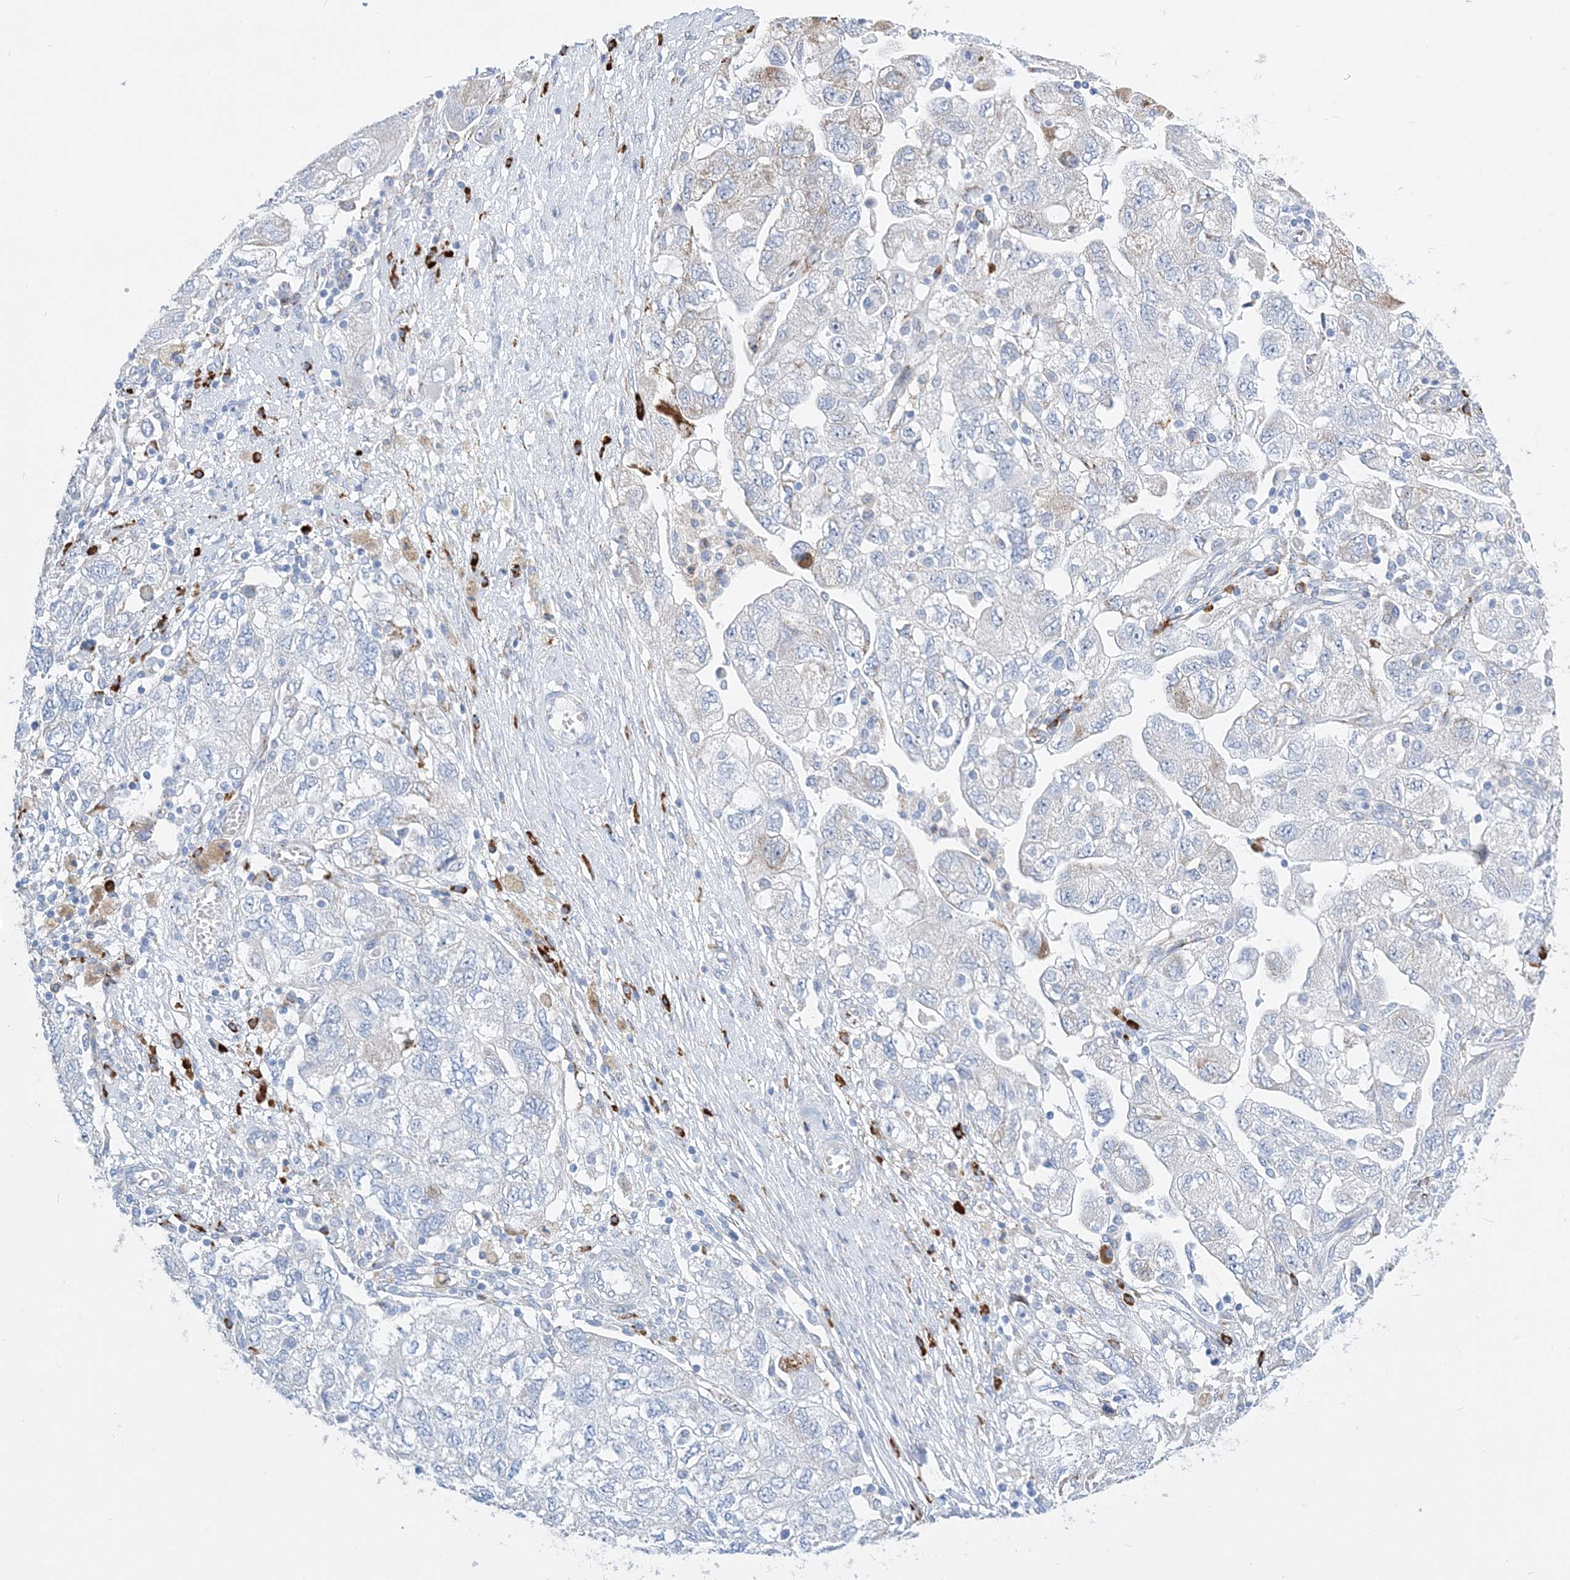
{"staining": {"intensity": "weak", "quantity": "<25%", "location": "cytoplasmic/membranous"}, "tissue": "ovarian cancer", "cell_type": "Tumor cells", "image_type": "cancer", "snomed": [{"axis": "morphology", "description": "Carcinoma, NOS"}, {"axis": "morphology", "description": "Cystadenocarcinoma, serous, NOS"}, {"axis": "topography", "description": "Ovary"}], "caption": "This histopathology image is of ovarian cancer (serous cystadenocarcinoma) stained with immunohistochemistry (IHC) to label a protein in brown with the nuclei are counter-stained blue. There is no positivity in tumor cells.", "gene": "TSPYL6", "patient": {"sex": "female", "age": 69}}